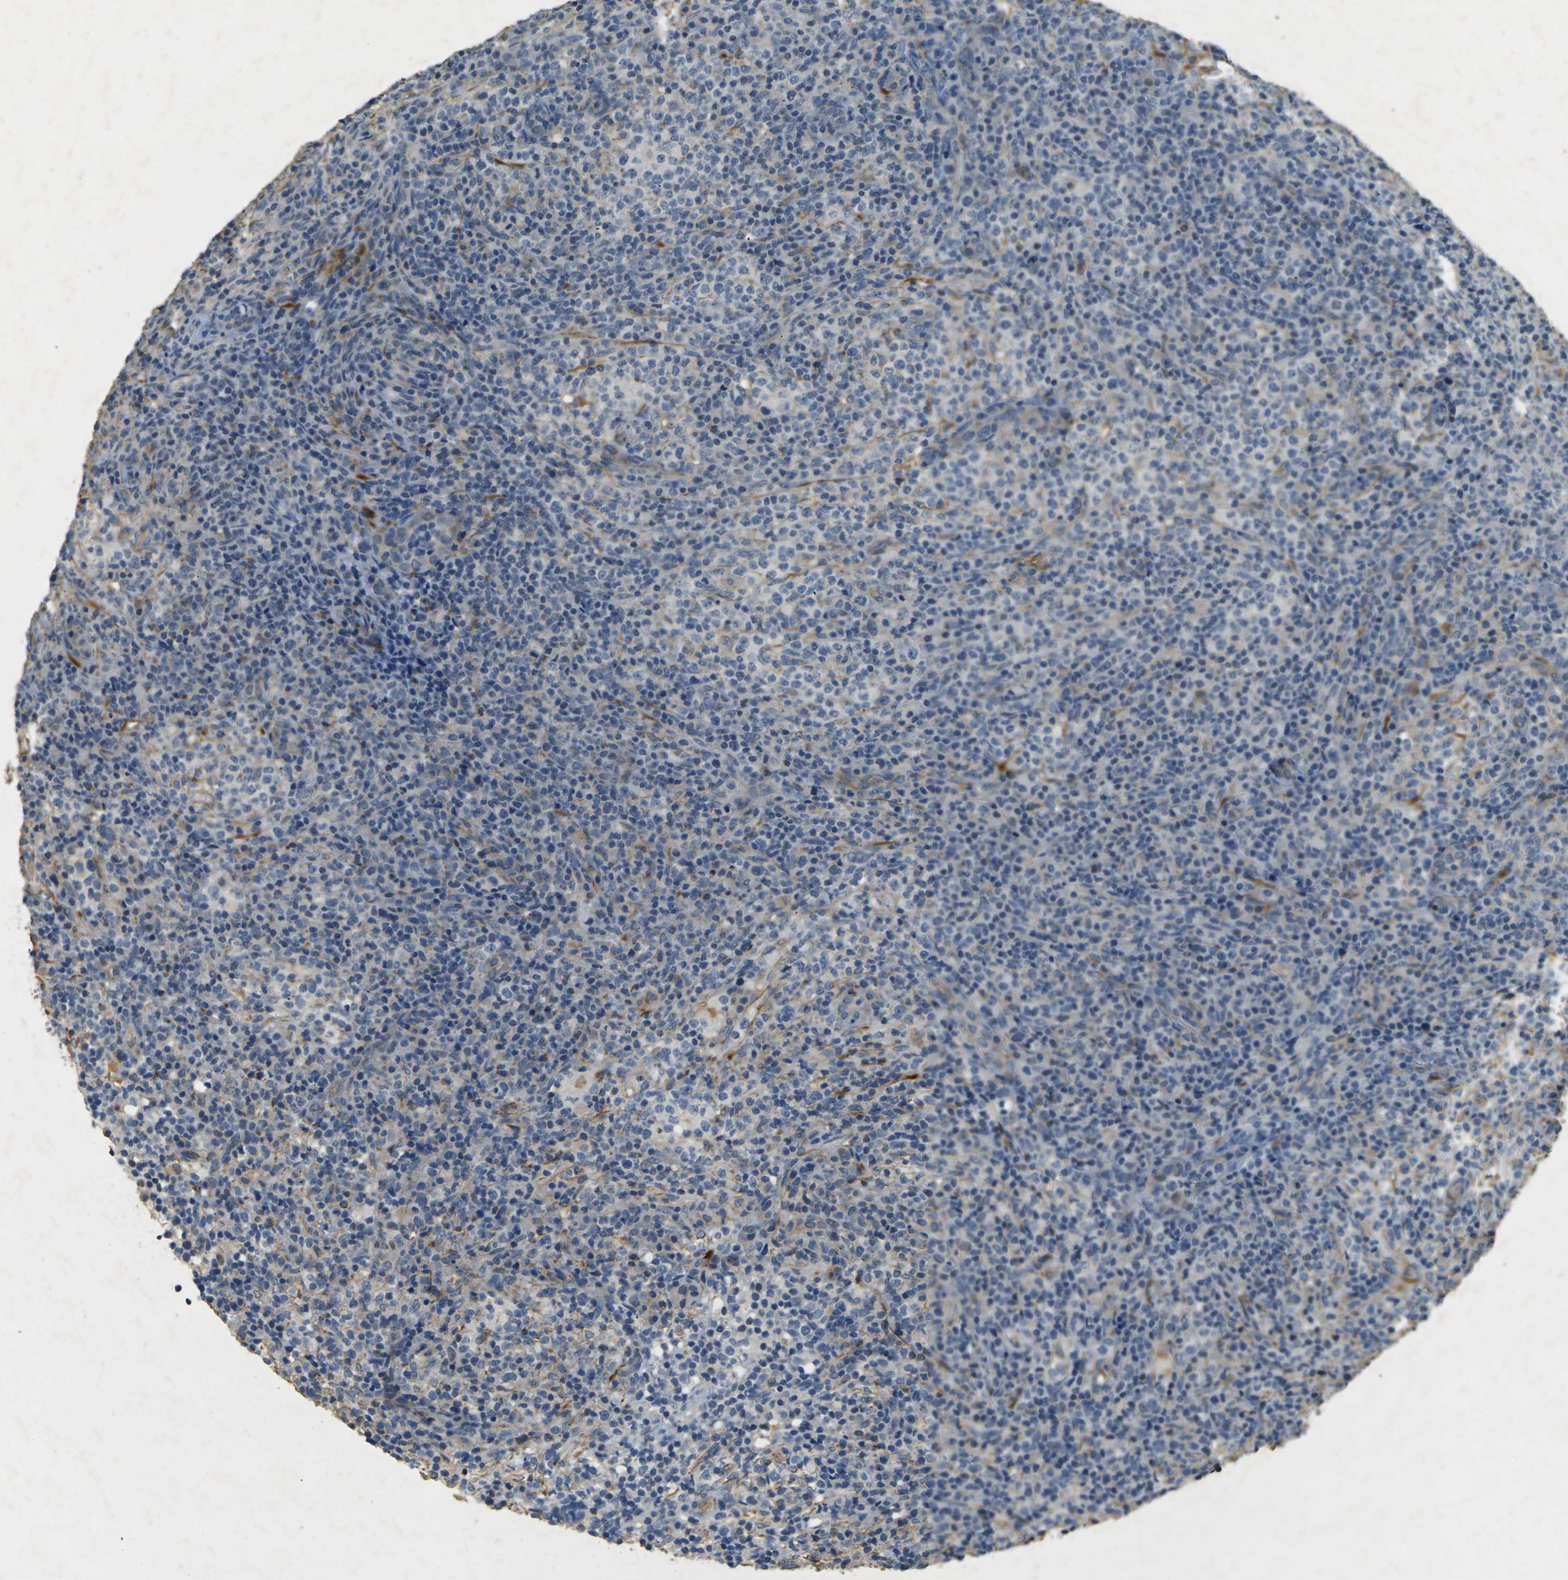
{"staining": {"intensity": "negative", "quantity": "none", "location": "none"}, "tissue": "lymphoma", "cell_type": "Tumor cells", "image_type": "cancer", "snomed": [{"axis": "morphology", "description": "Malignant lymphoma, non-Hodgkin's type, High grade"}, {"axis": "topography", "description": "Lymph node"}], "caption": "This micrograph is of lymphoma stained with immunohistochemistry (IHC) to label a protein in brown with the nuclei are counter-stained blue. There is no expression in tumor cells. (Stains: DAB IHC with hematoxylin counter stain, Microscopy: brightfield microscopy at high magnification).", "gene": "SORT1", "patient": {"sex": "female", "age": 76}}